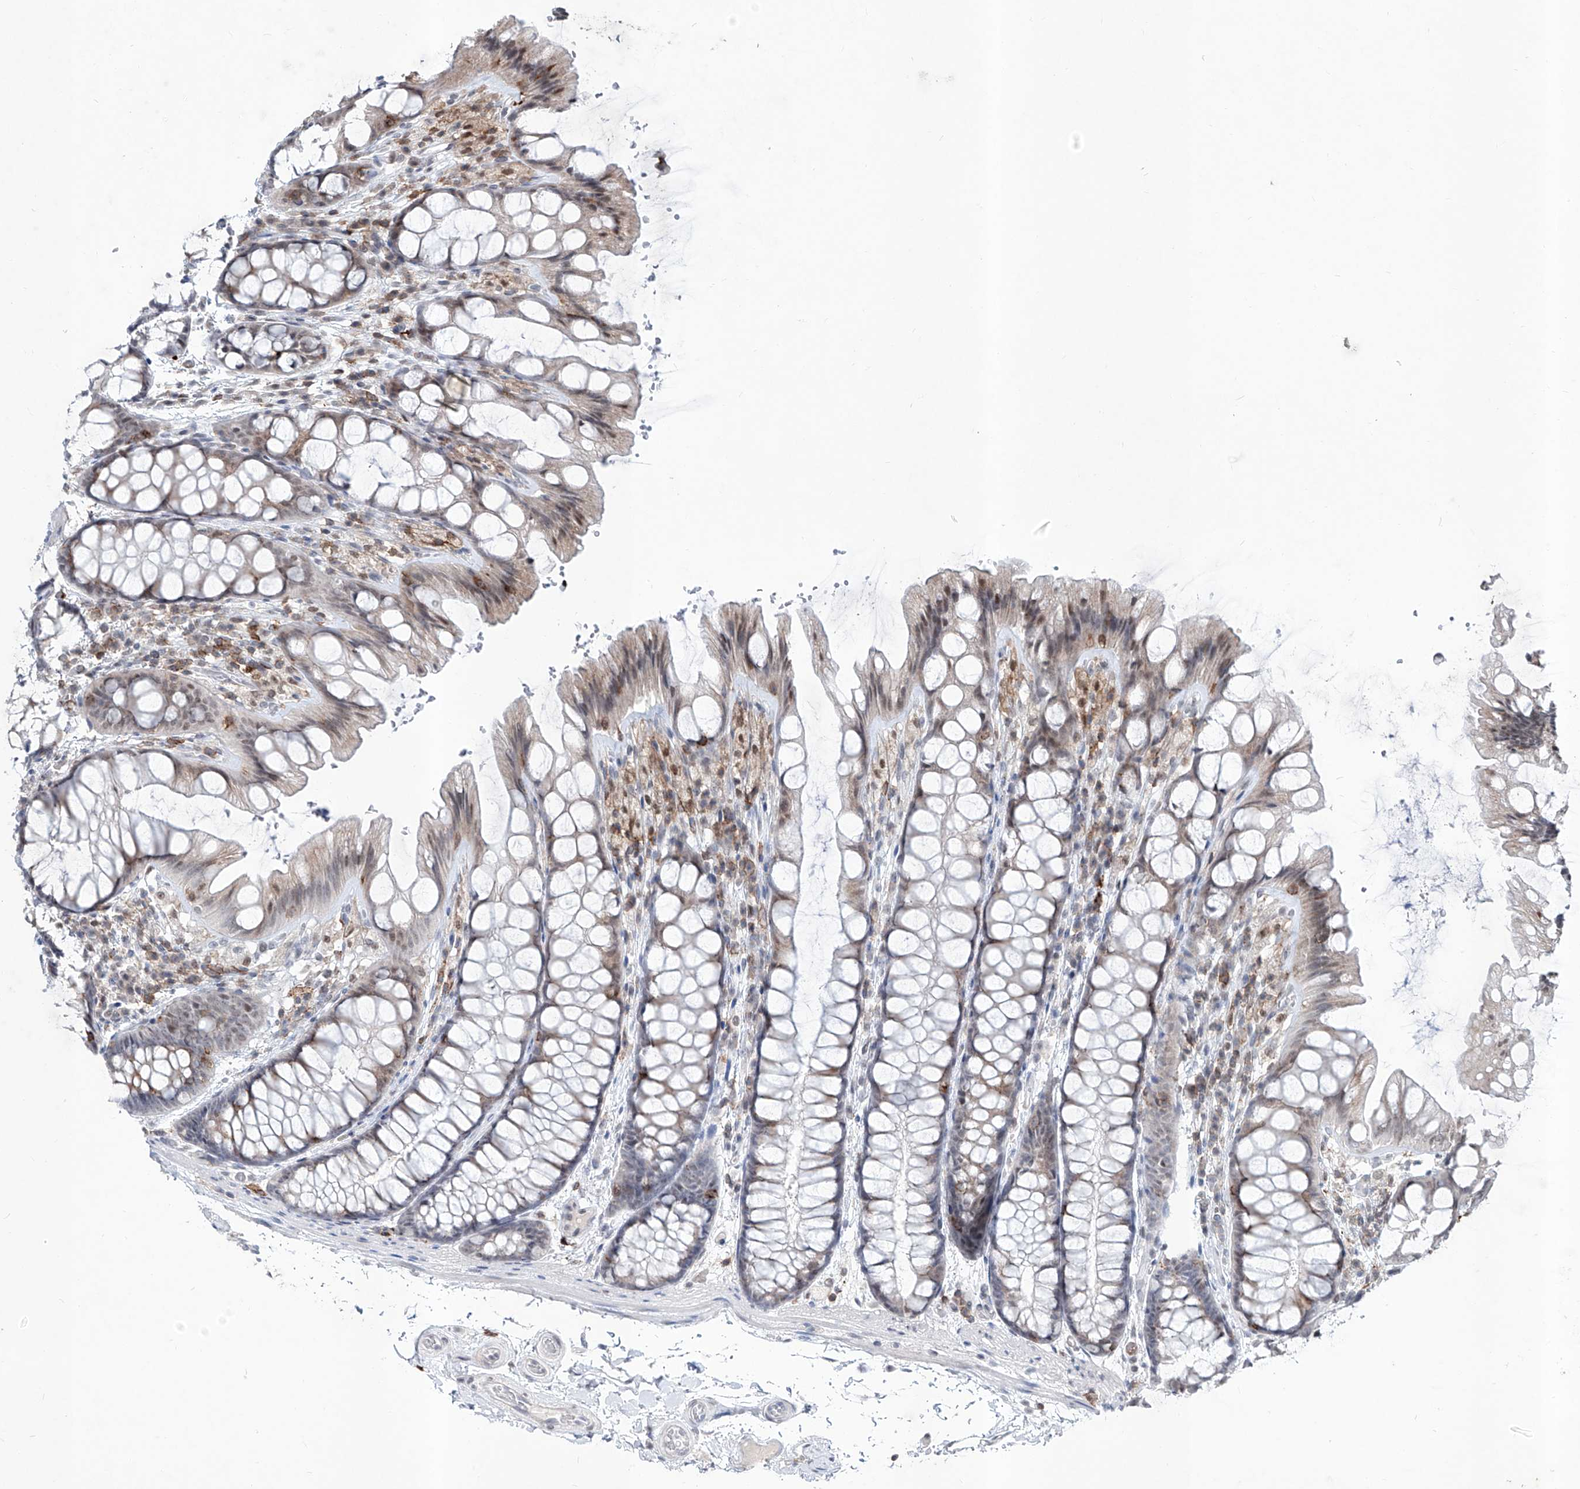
{"staining": {"intensity": "negative", "quantity": "none", "location": "none"}, "tissue": "colon", "cell_type": "Endothelial cells", "image_type": "normal", "snomed": [{"axis": "morphology", "description": "Normal tissue, NOS"}, {"axis": "topography", "description": "Colon"}], "caption": "Endothelial cells are negative for protein expression in unremarkable human colon.", "gene": "ZBTB48", "patient": {"sex": "male", "age": 47}}